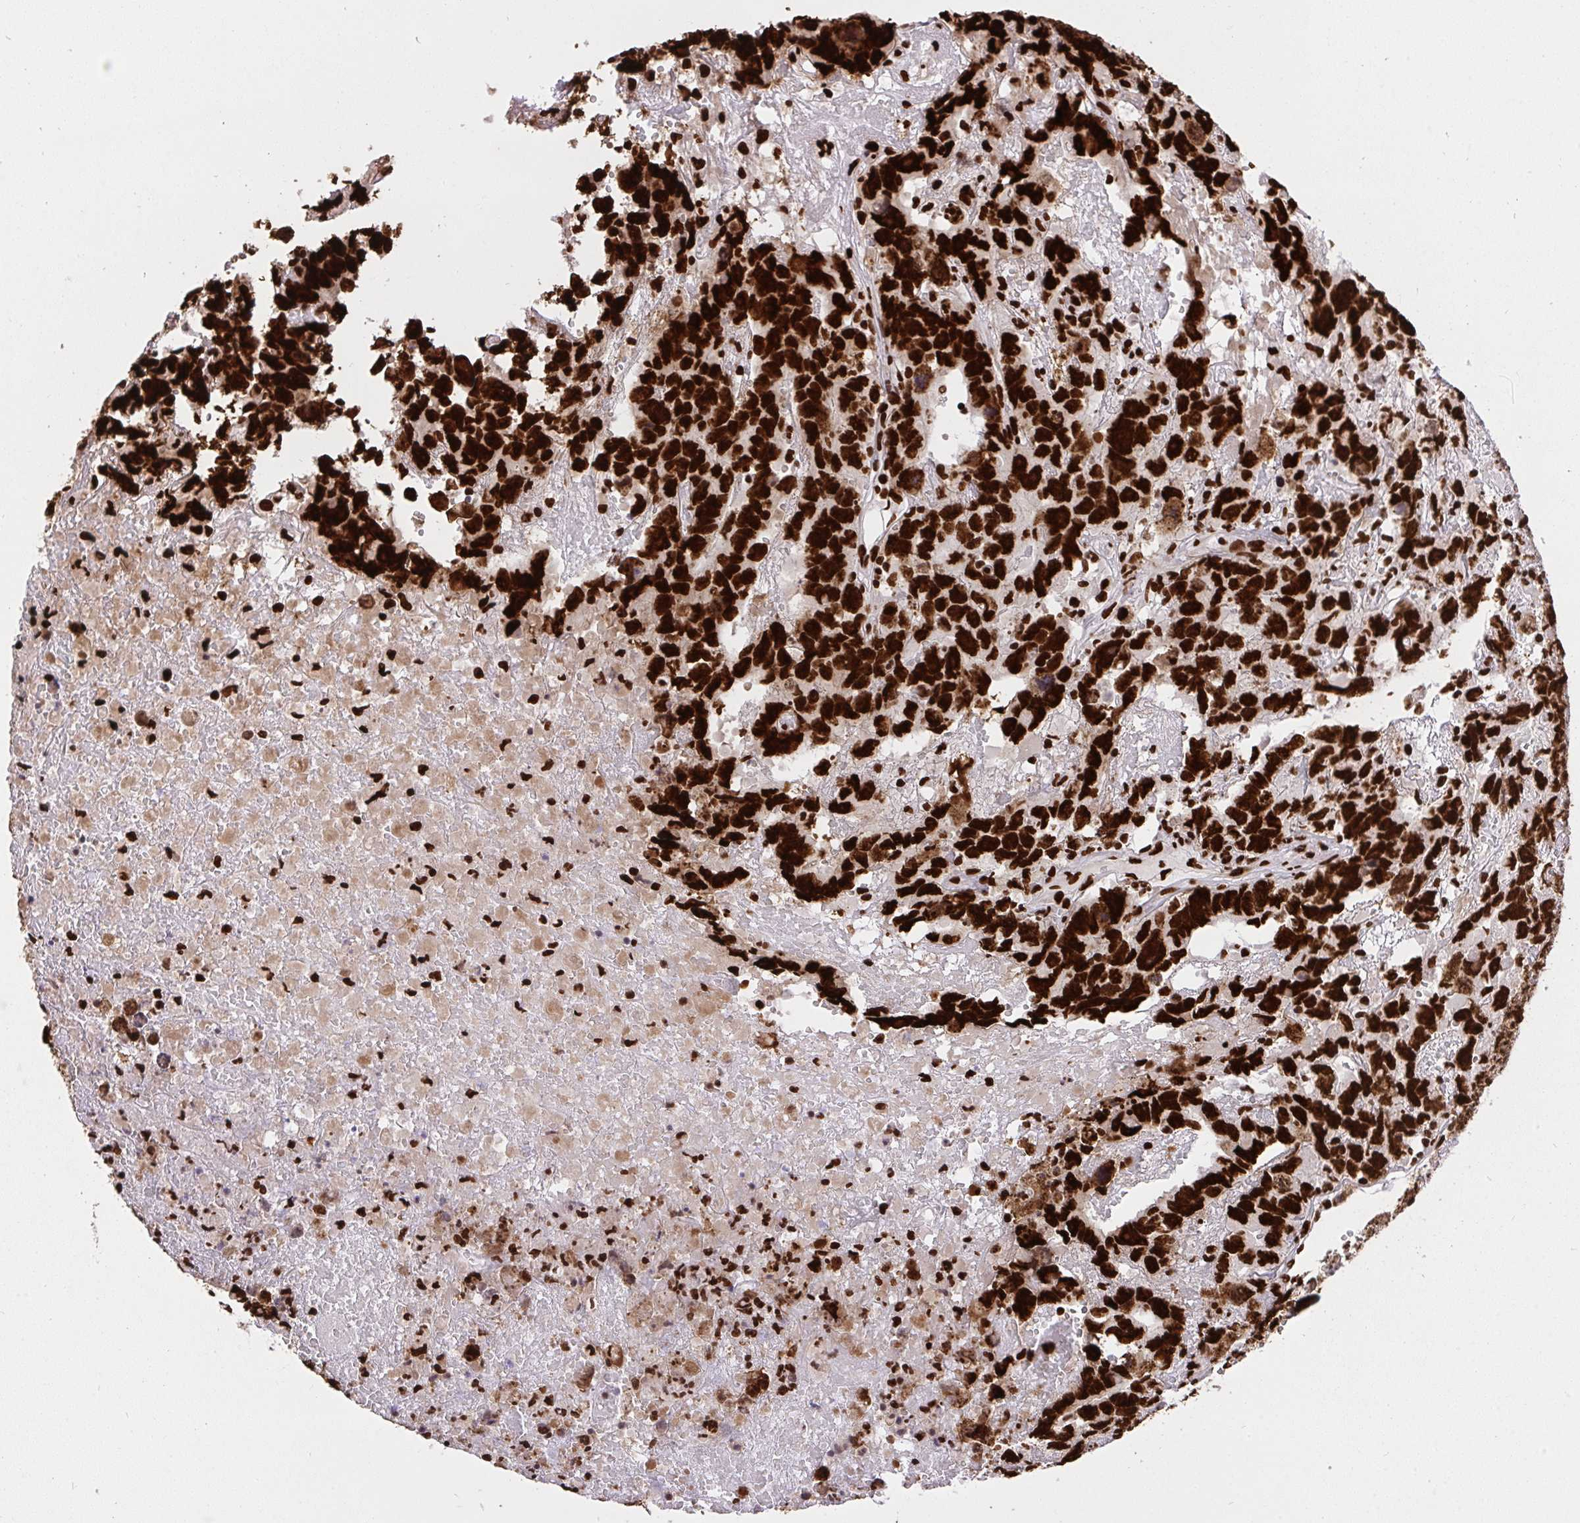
{"staining": {"intensity": "strong", "quantity": ">75%", "location": "nuclear"}, "tissue": "testis cancer", "cell_type": "Tumor cells", "image_type": "cancer", "snomed": [{"axis": "morphology", "description": "Carcinoma, Embryonal, NOS"}, {"axis": "topography", "description": "Testis"}], "caption": "A histopathology image of testis cancer (embryonal carcinoma) stained for a protein reveals strong nuclear brown staining in tumor cells.", "gene": "HNRNPL", "patient": {"sex": "male", "age": 45}}